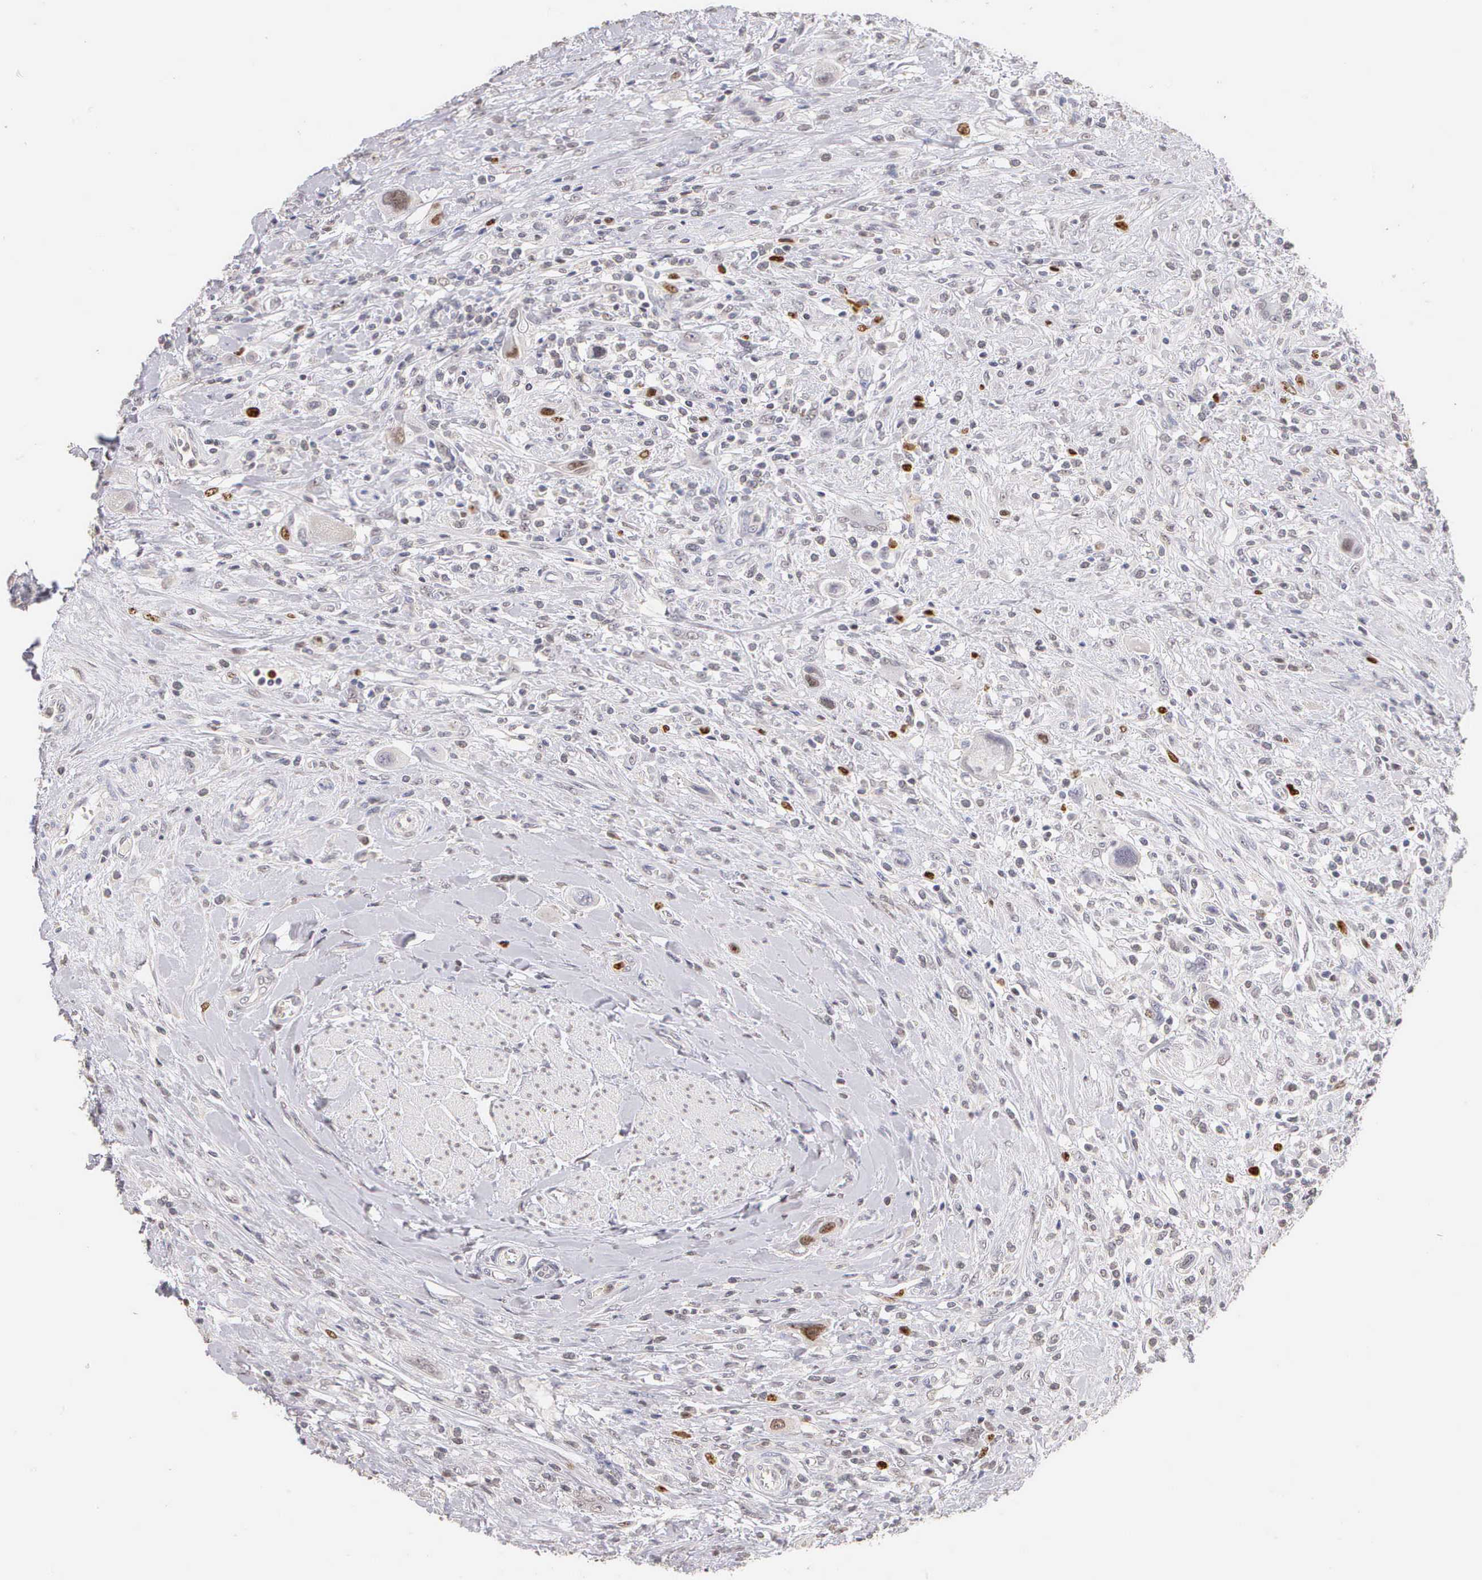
{"staining": {"intensity": "moderate", "quantity": "<25%", "location": "nuclear"}, "tissue": "urothelial cancer", "cell_type": "Tumor cells", "image_type": "cancer", "snomed": [{"axis": "morphology", "description": "Urothelial carcinoma, High grade"}, {"axis": "topography", "description": "Urinary bladder"}], "caption": "Urothelial cancer stained for a protein (brown) reveals moderate nuclear positive staining in approximately <25% of tumor cells.", "gene": "MKI67", "patient": {"sex": "male", "age": 50}}